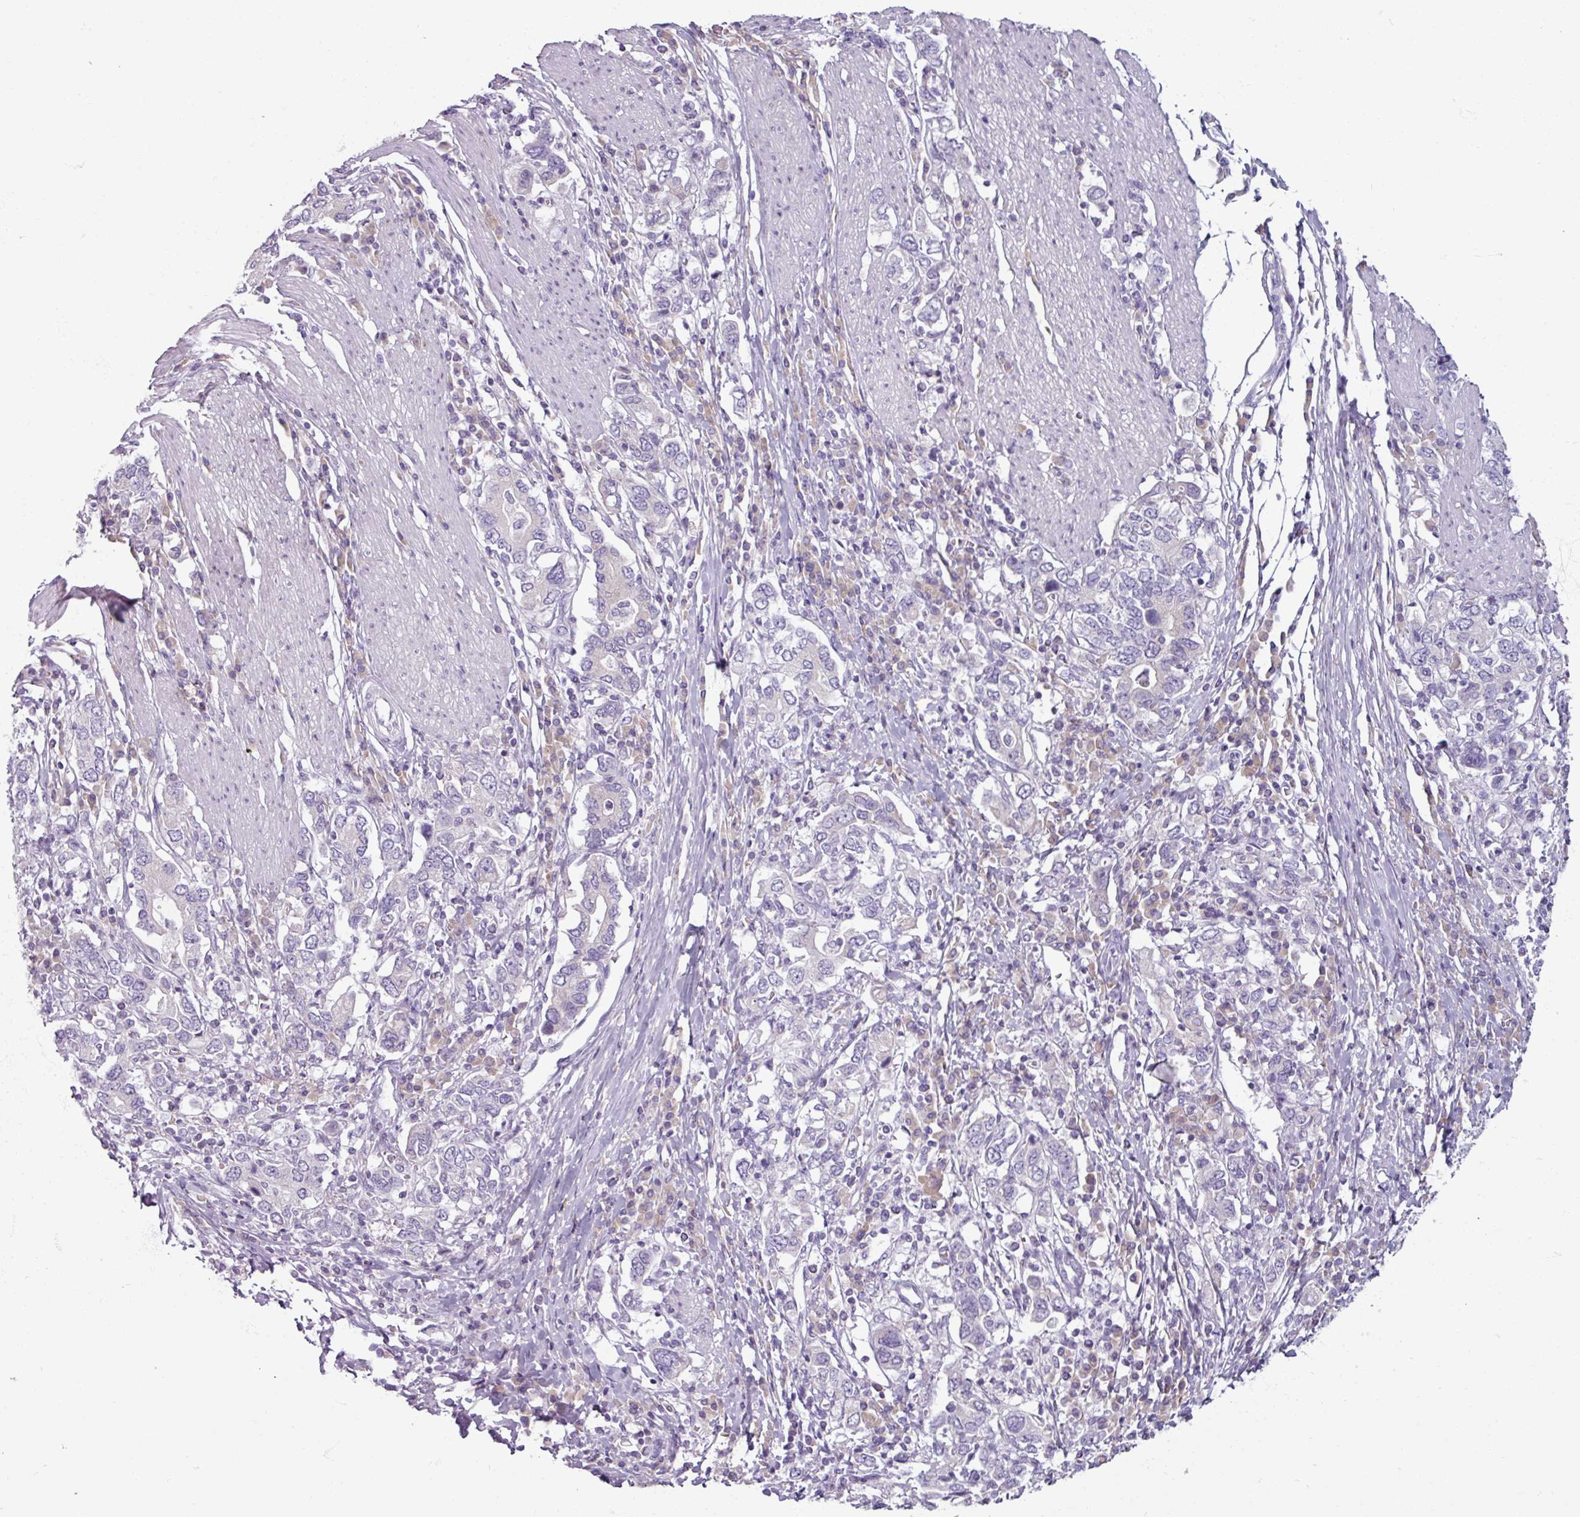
{"staining": {"intensity": "negative", "quantity": "none", "location": "none"}, "tissue": "stomach cancer", "cell_type": "Tumor cells", "image_type": "cancer", "snomed": [{"axis": "morphology", "description": "Adenocarcinoma, NOS"}, {"axis": "topography", "description": "Stomach, upper"}, {"axis": "topography", "description": "Stomach"}], "caption": "Immunohistochemistry (IHC) histopathology image of neoplastic tissue: human adenocarcinoma (stomach) stained with DAB (3,3'-diaminobenzidine) displays no significant protein positivity in tumor cells. (Stains: DAB IHC with hematoxylin counter stain, Microscopy: brightfield microscopy at high magnification).", "gene": "SMIM11", "patient": {"sex": "male", "age": 62}}